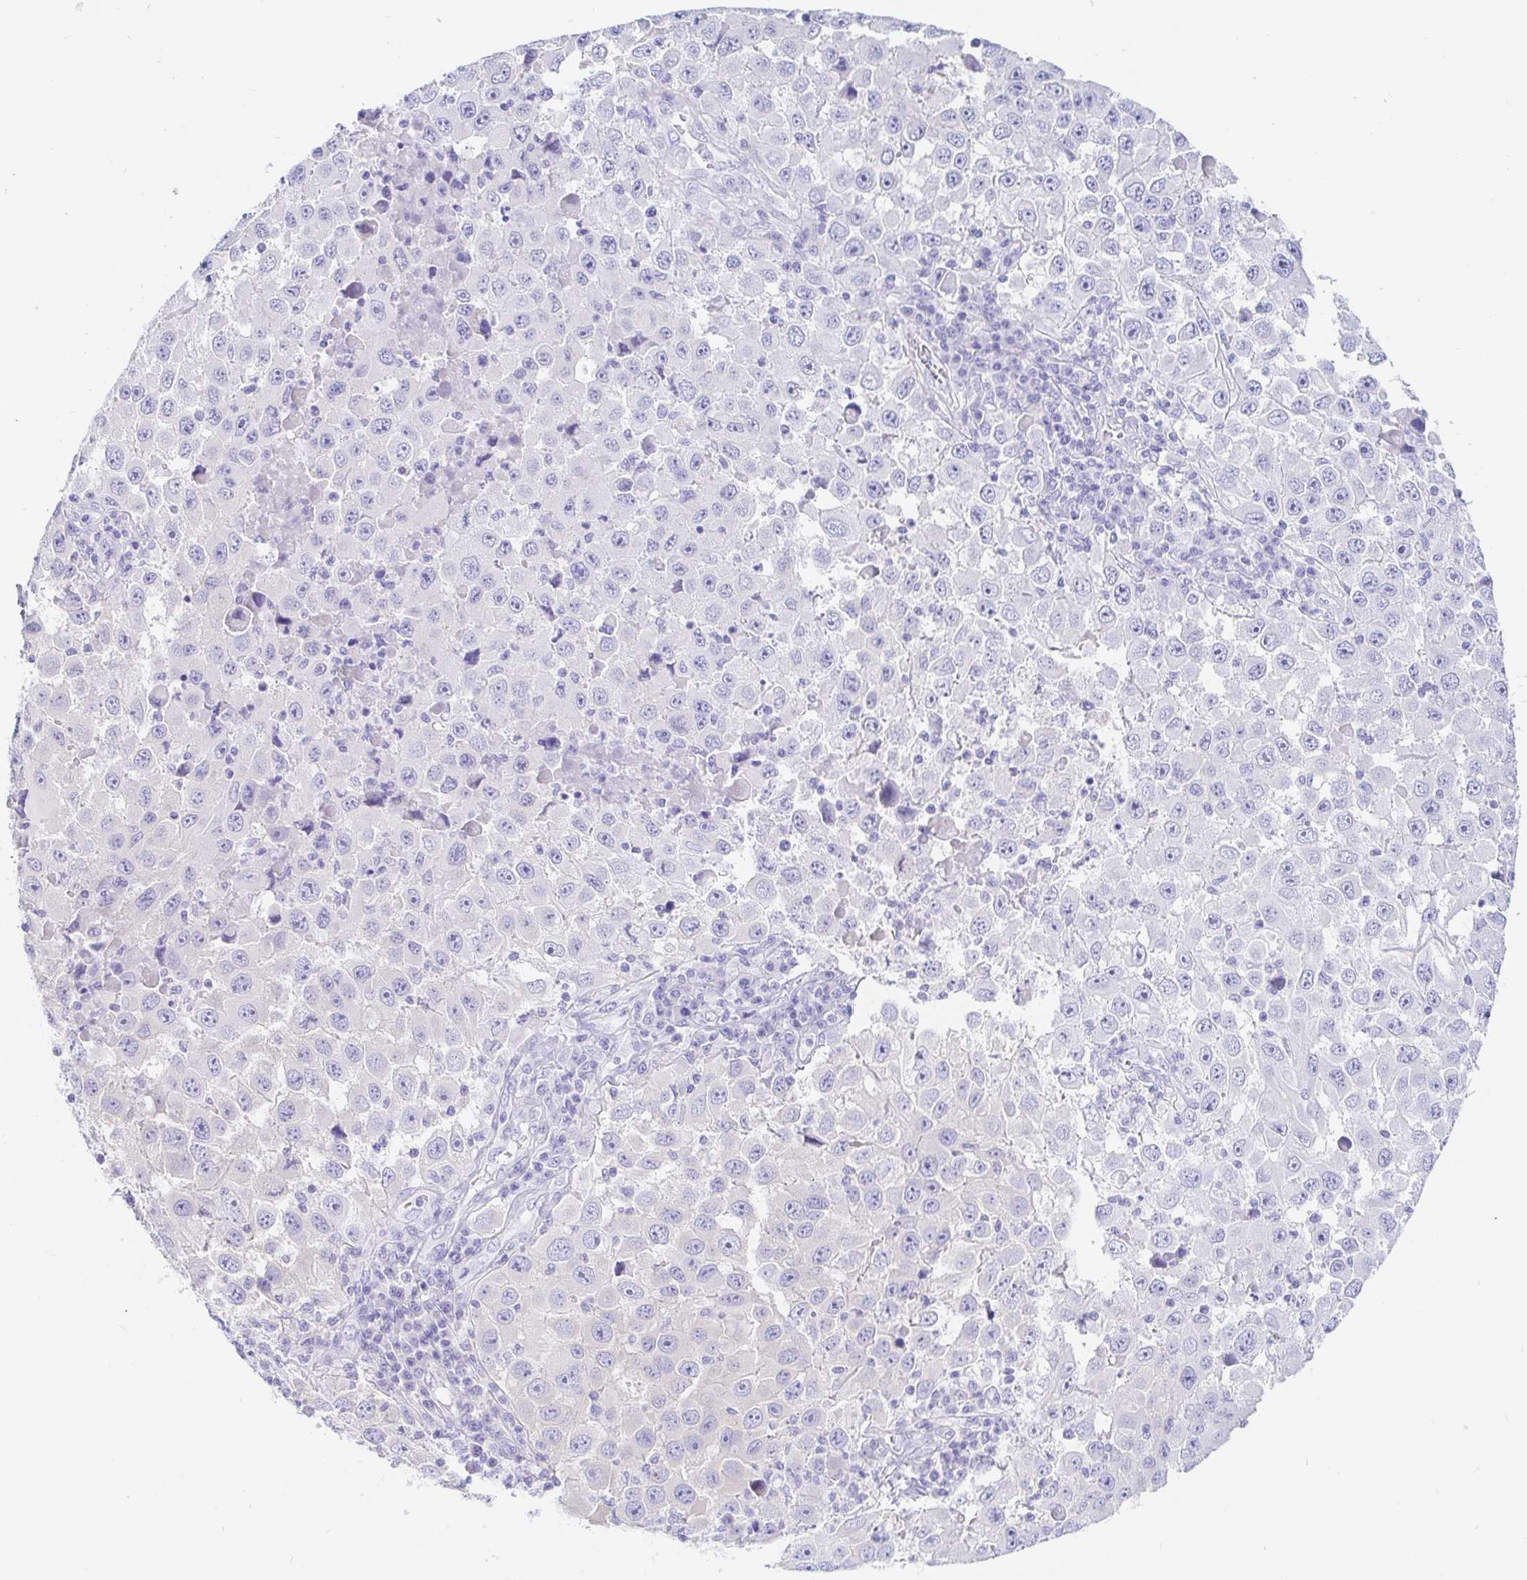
{"staining": {"intensity": "negative", "quantity": "none", "location": "none"}, "tissue": "melanoma", "cell_type": "Tumor cells", "image_type": "cancer", "snomed": [{"axis": "morphology", "description": "Malignant melanoma, Metastatic site"}, {"axis": "topography", "description": "Lymph node"}], "caption": "Immunohistochemistry histopathology image of human malignant melanoma (metastatic site) stained for a protein (brown), which demonstrates no expression in tumor cells.", "gene": "PPP1R1B", "patient": {"sex": "female", "age": 67}}